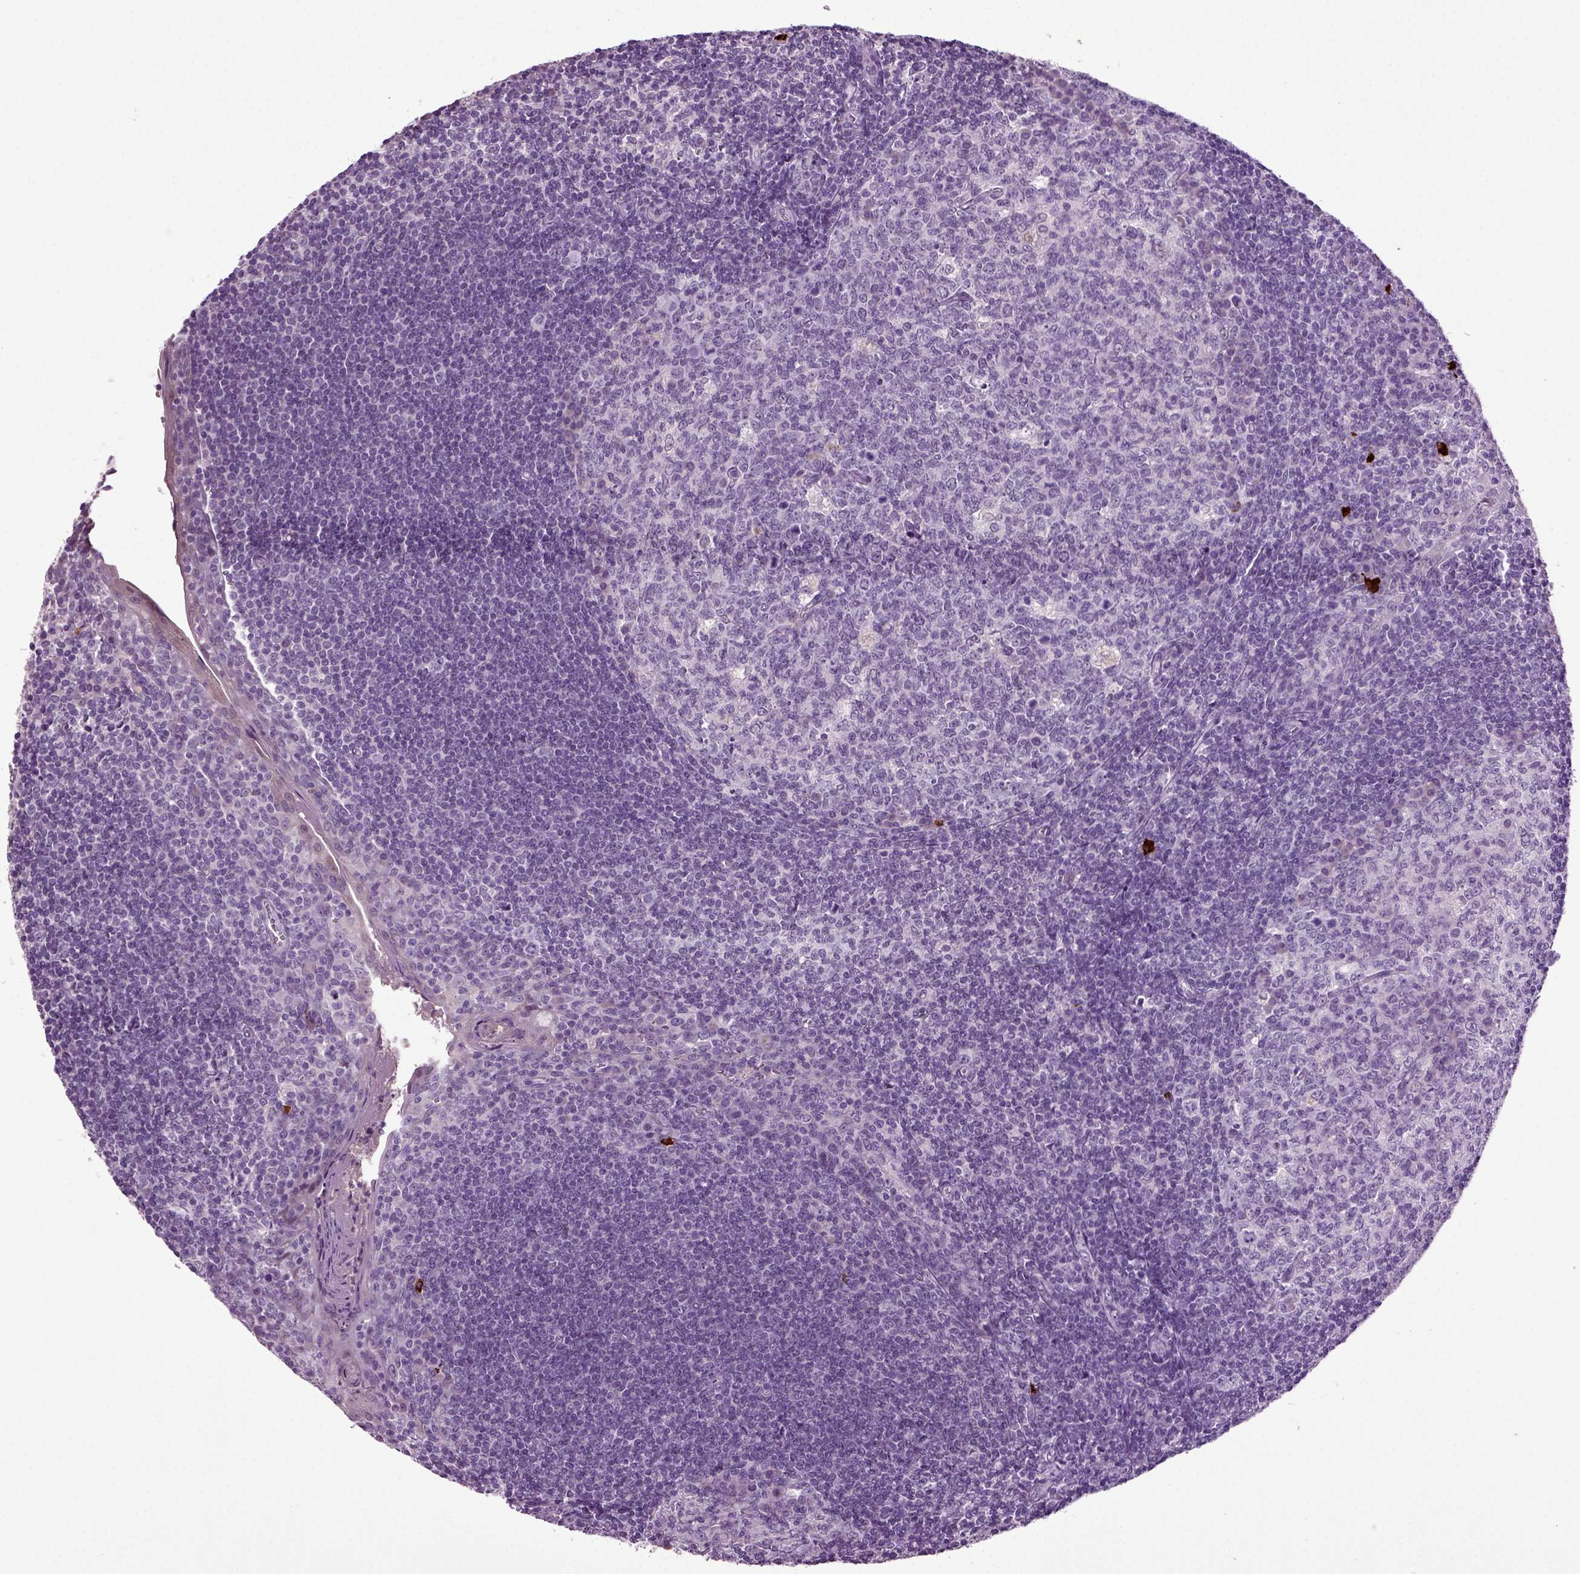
{"staining": {"intensity": "negative", "quantity": "none", "location": "none"}, "tissue": "tonsil", "cell_type": "Germinal center cells", "image_type": "normal", "snomed": [{"axis": "morphology", "description": "Normal tissue, NOS"}, {"axis": "topography", "description": "Tonsil"}], "caption": "Normal tonsil was stained to show a protein in brown. There is no significant positivity in germinal center cells. (Brightfield microscopy of DAB (3,3'-diaminobenzidine) immunohistochemistry at high magnification).", "gene": "FGF11", "patient": {"sex": "female", "age": 13}}